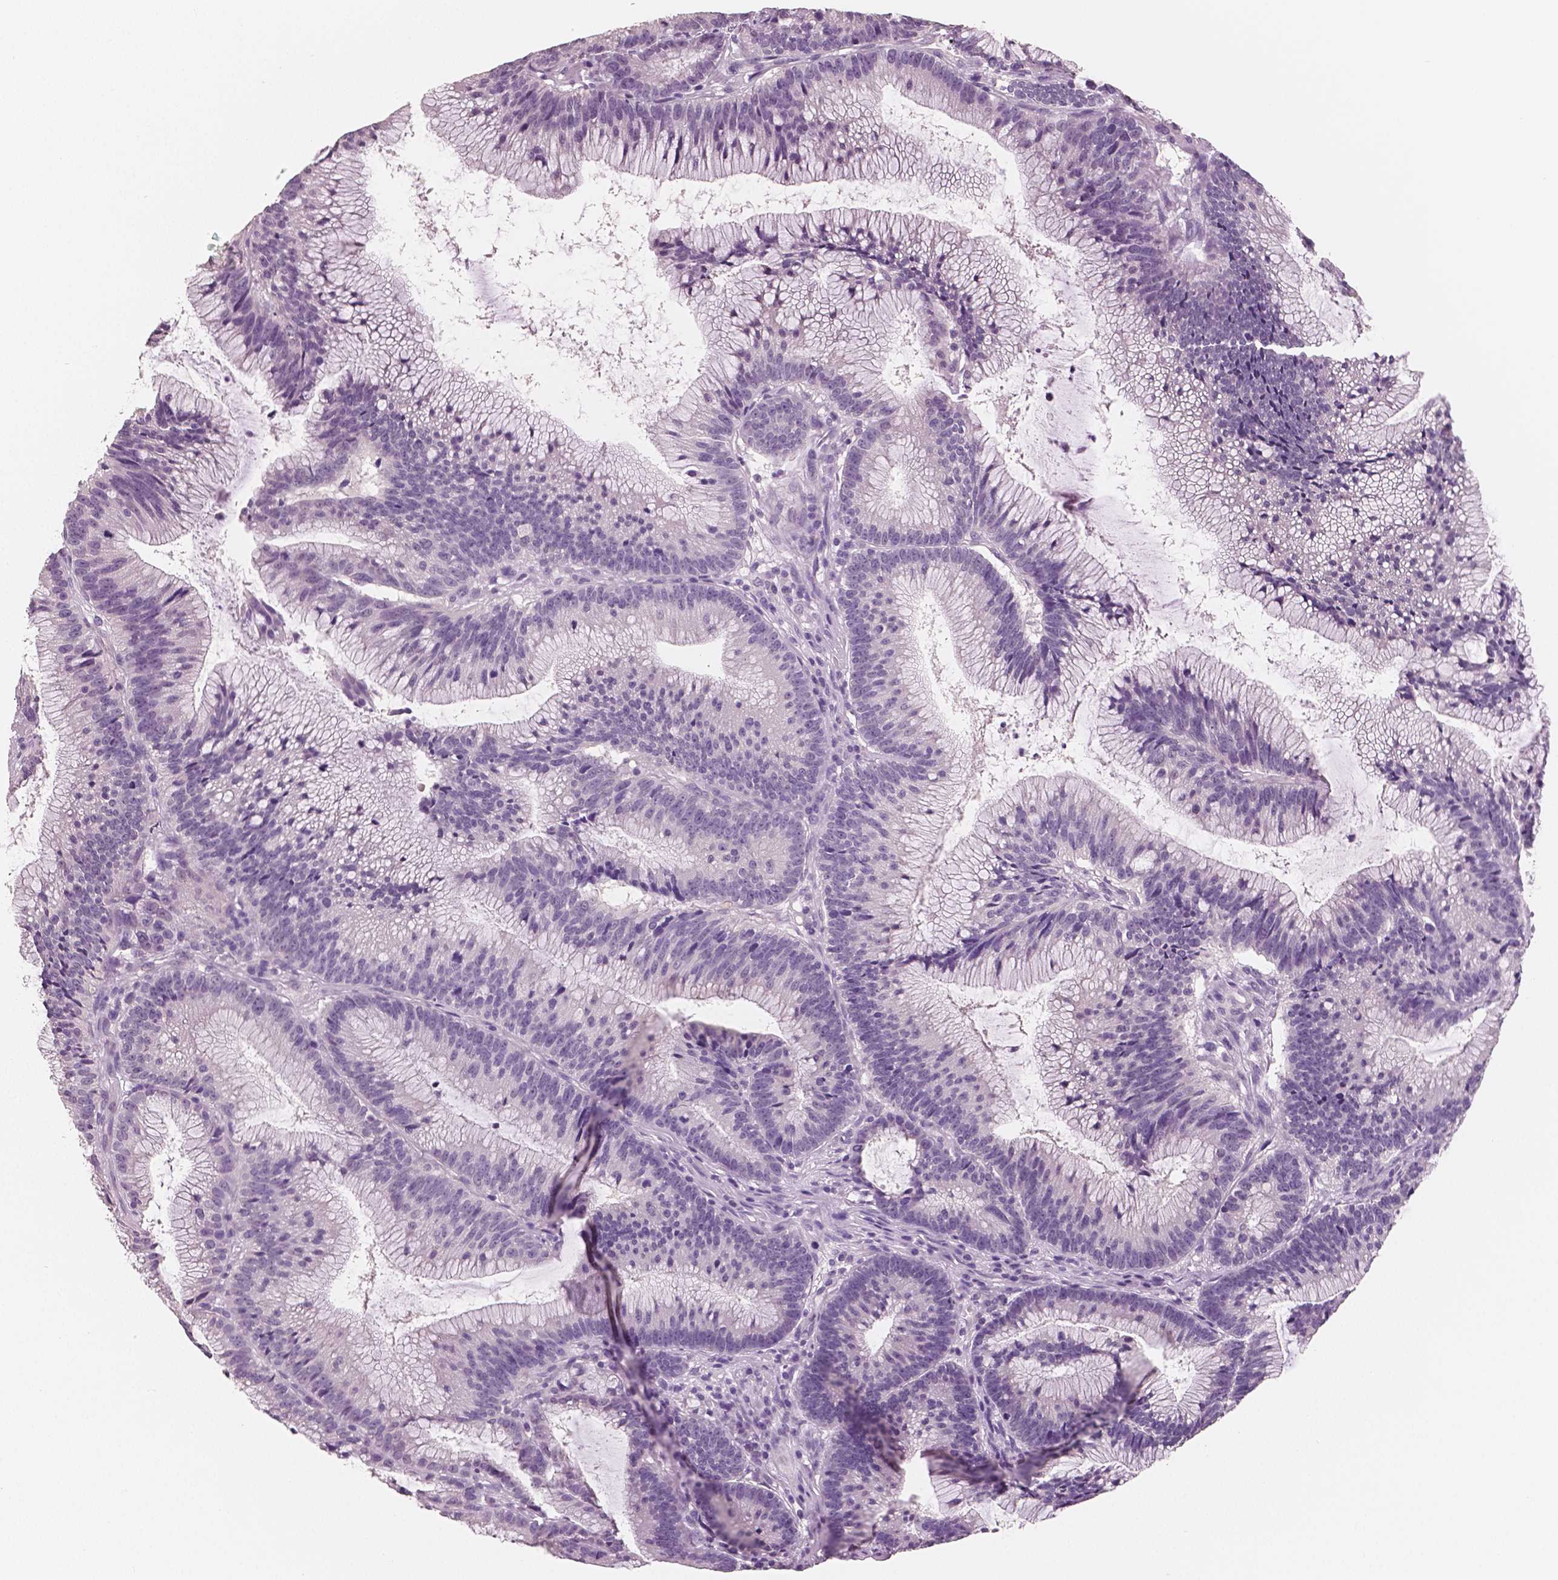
{"staining": {"intensity": "negative", "quantity": "none", "location": "none"}, "tissue": "colorectal cancer", "cell_type": "Tumor cells", "image_type": "cancer", "snomed": [{"axis": "morphology", "description": "Adenocarcinoma, NOS"}, {"axis": "topography", "description": "Colon"}], "caption": "Colorectal cancer was stained to show a protein in brown. There is no significant staining in tumor cells.", "gene": "NECAB2", "patient": {"sex": "female", "age": 78}}